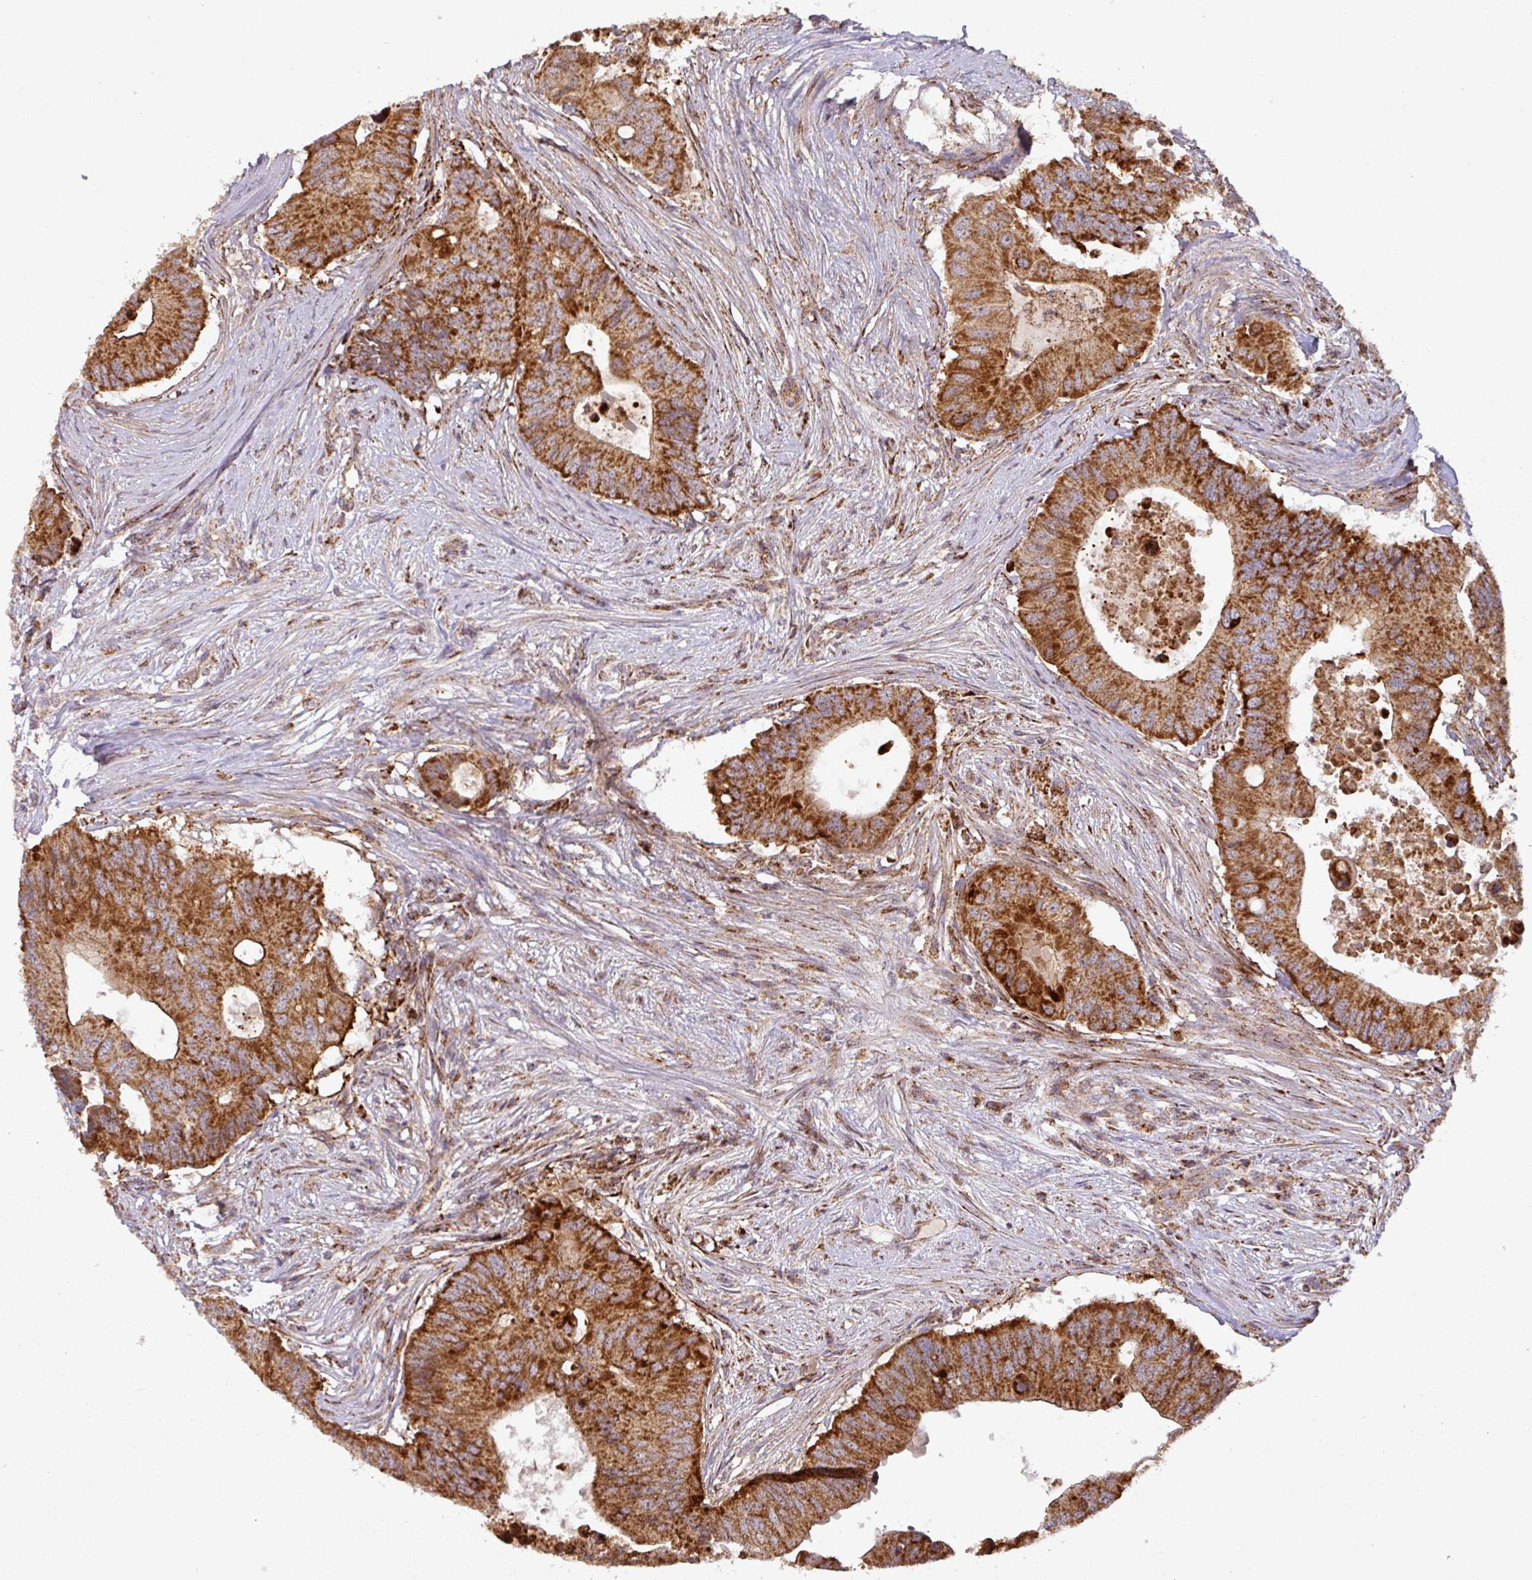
{"staining": {"intensity": "strong", "quantity": ">75%", "location": "cytoplasmic/membranous"}, "tissue": "colorectal cancer", "cell_type": "Tumor cells", "image_type": "cancer", "snomed": [{"axis": "morphology", "description": "Adenocarcinoma, NOS"}, {"axis": "topography", "description": "Colon"}], "caption": "Strong cytoplasmic/membranous expression is appreciated in about >75% of tumor cells in colorectal adenocarcinoma.", "gene": "GPD2", "patient": {"sex": "male", "age": 71}}